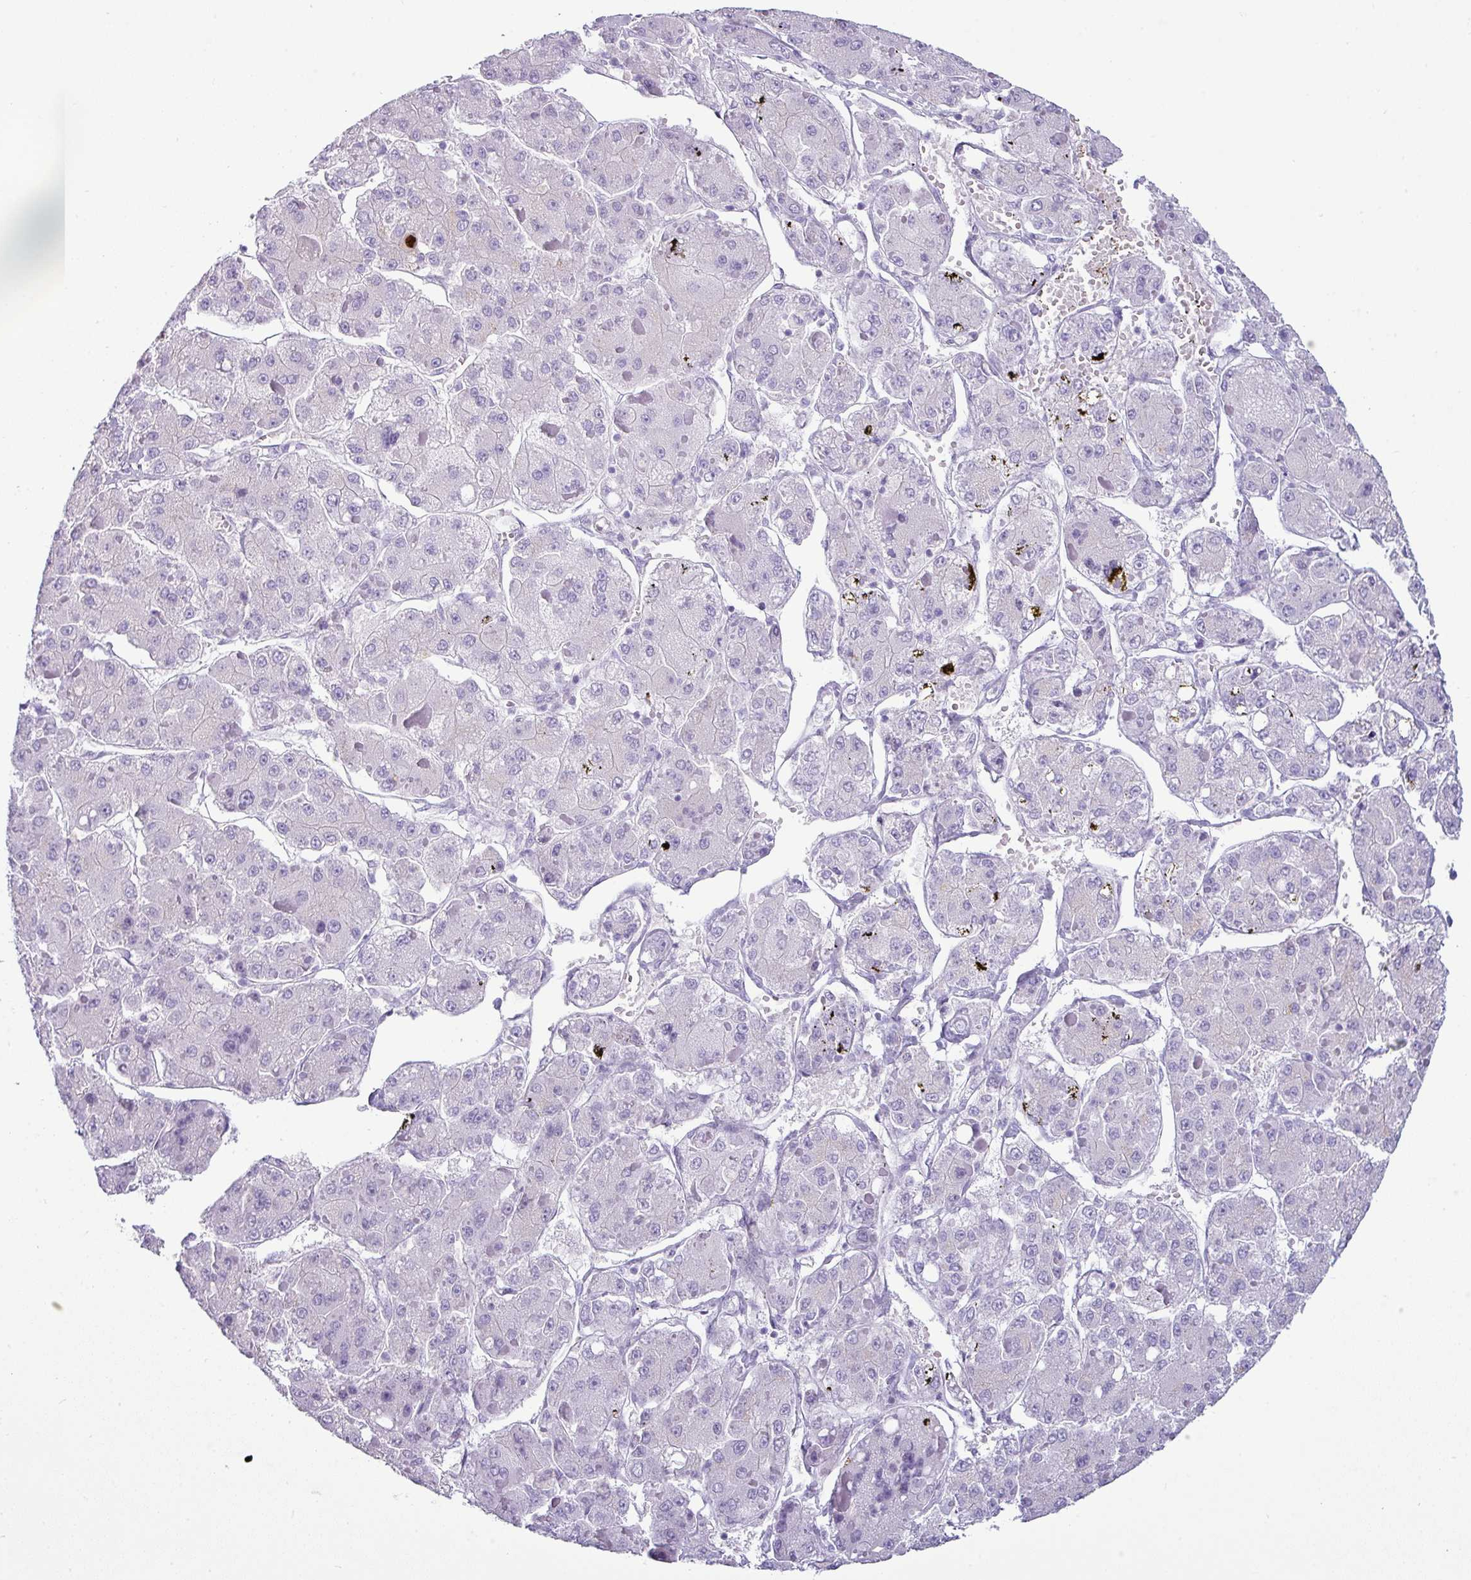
{"staining": {"intensity": "negative", "quantity": "none", "location": "none"}, "tissue": "liver cancer", "cell_type": "Tumor cells", "image_type": "cancer", "snomed": [{"axis": "morphology", "description": "Carcinoma, Hepatocellular, NOS"}, {"axis": "topography", "description": "Liver"}], "caption": "Micrograph shows no protein expression in tumor cells of liver hepatocellular carcinoma tissue. (Stains: DAB immunohistochemistry (IHC) with hematoxylin counter stain, Microscopy: brightfield microscopy at high magnification).", "gene": "VCX2", "patient": {"sex": "female", "age": 73}}